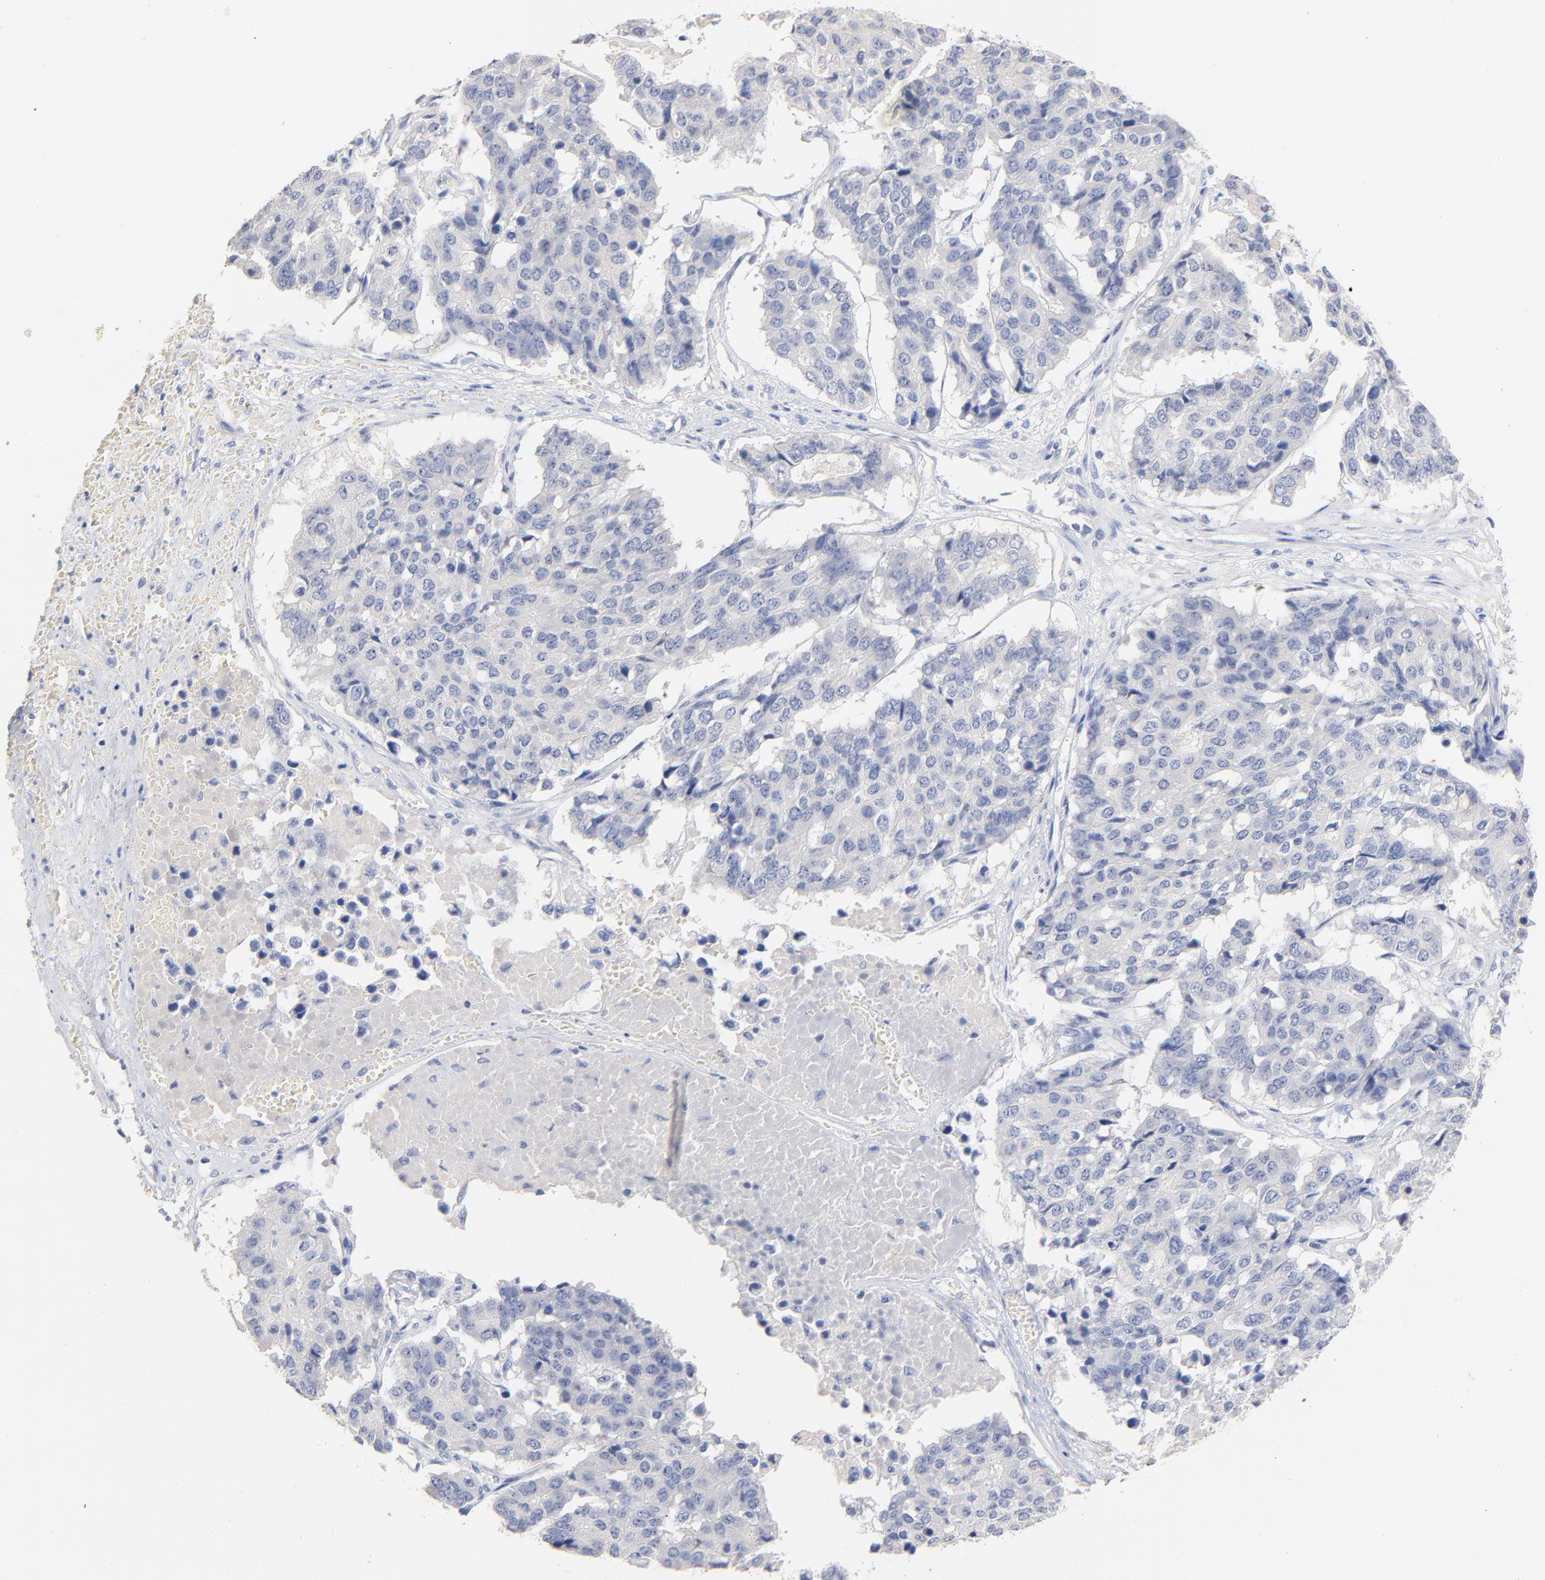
{"staining": {"intensity": "moderate", "quantity": "<25%", "location": "cytoplasmic/membranous"}, "tissue": "pancreatic cancer", "cell_type": "Tumor cells", "image_type": "cancer", "snomed": [{"axis": "morphology", "description": "Adenocarcinoma, NOS"}, {"axis": "topography", "description": "Pancreas"}], "caption": "The micrograph demonstrates immunohistochemical staining of pancreatic cancer (adenocarcinoma). There is moderate cytoplasmic/membranous positivity is identified in about <25% of tumor cells. (DAB (3,3'-diaminobenzidine) IHC with brightfield microscopy, high magnification).", "gene": "CPS1", "patient": {"sex": "male", "age": 50}}